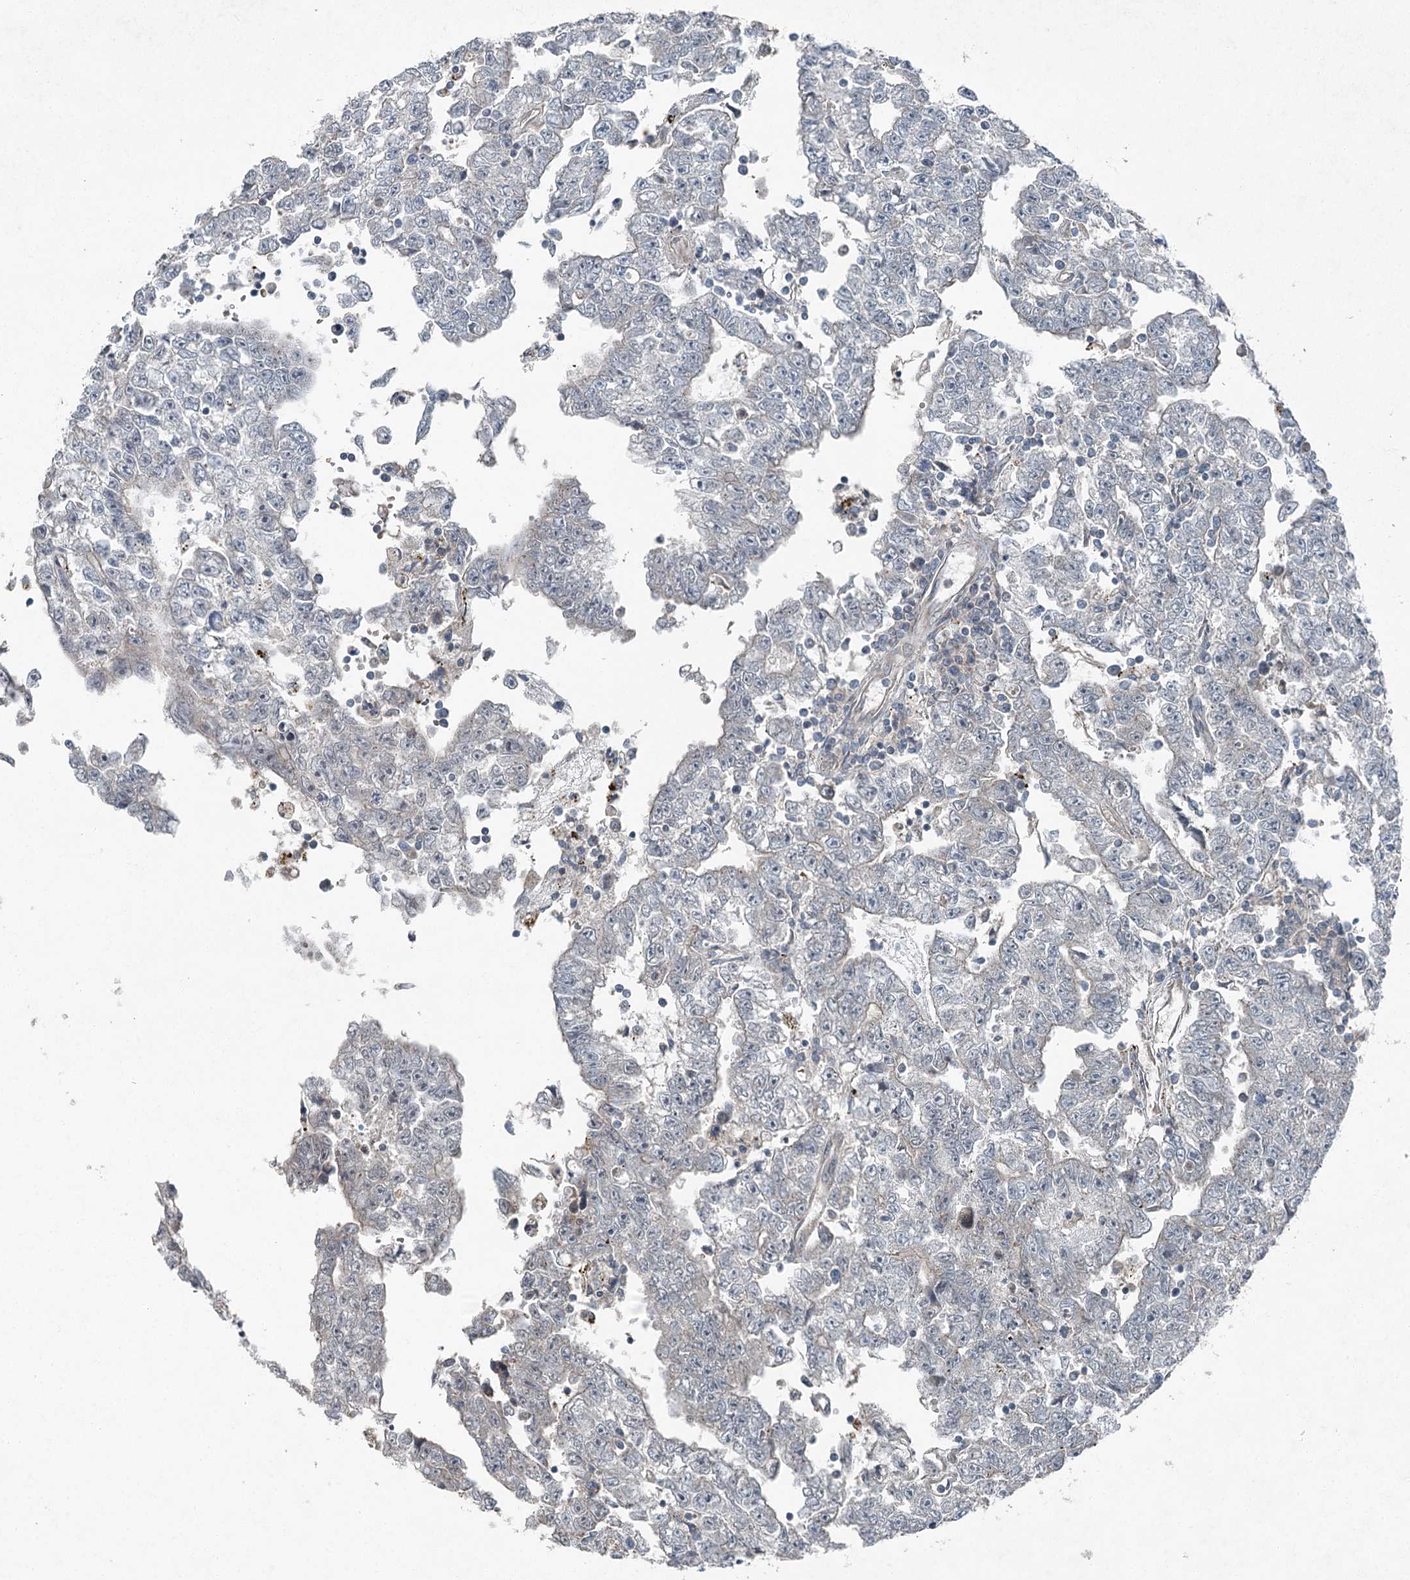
{"staining": {"intensity": "weak", "quantity": "<25%", "location": "cytoplasmic/membranous"}, "tissue": "testis cancer", "cell_type": "Tumor cells", "image_type": "cancer", "snomed": [{"axis": "morphology", "description": "Carcinoma, Embryonal, NOS"}, {"axis": "topography", "description": "Testis"}], "caption": "DAB (3,3'-diaminobenzidine) immunohistochemical staining of testis cancer displays no significant staining in tumor cells.", "gene": "SKIC3", "patient": {"sex": "male", "age": 25}}